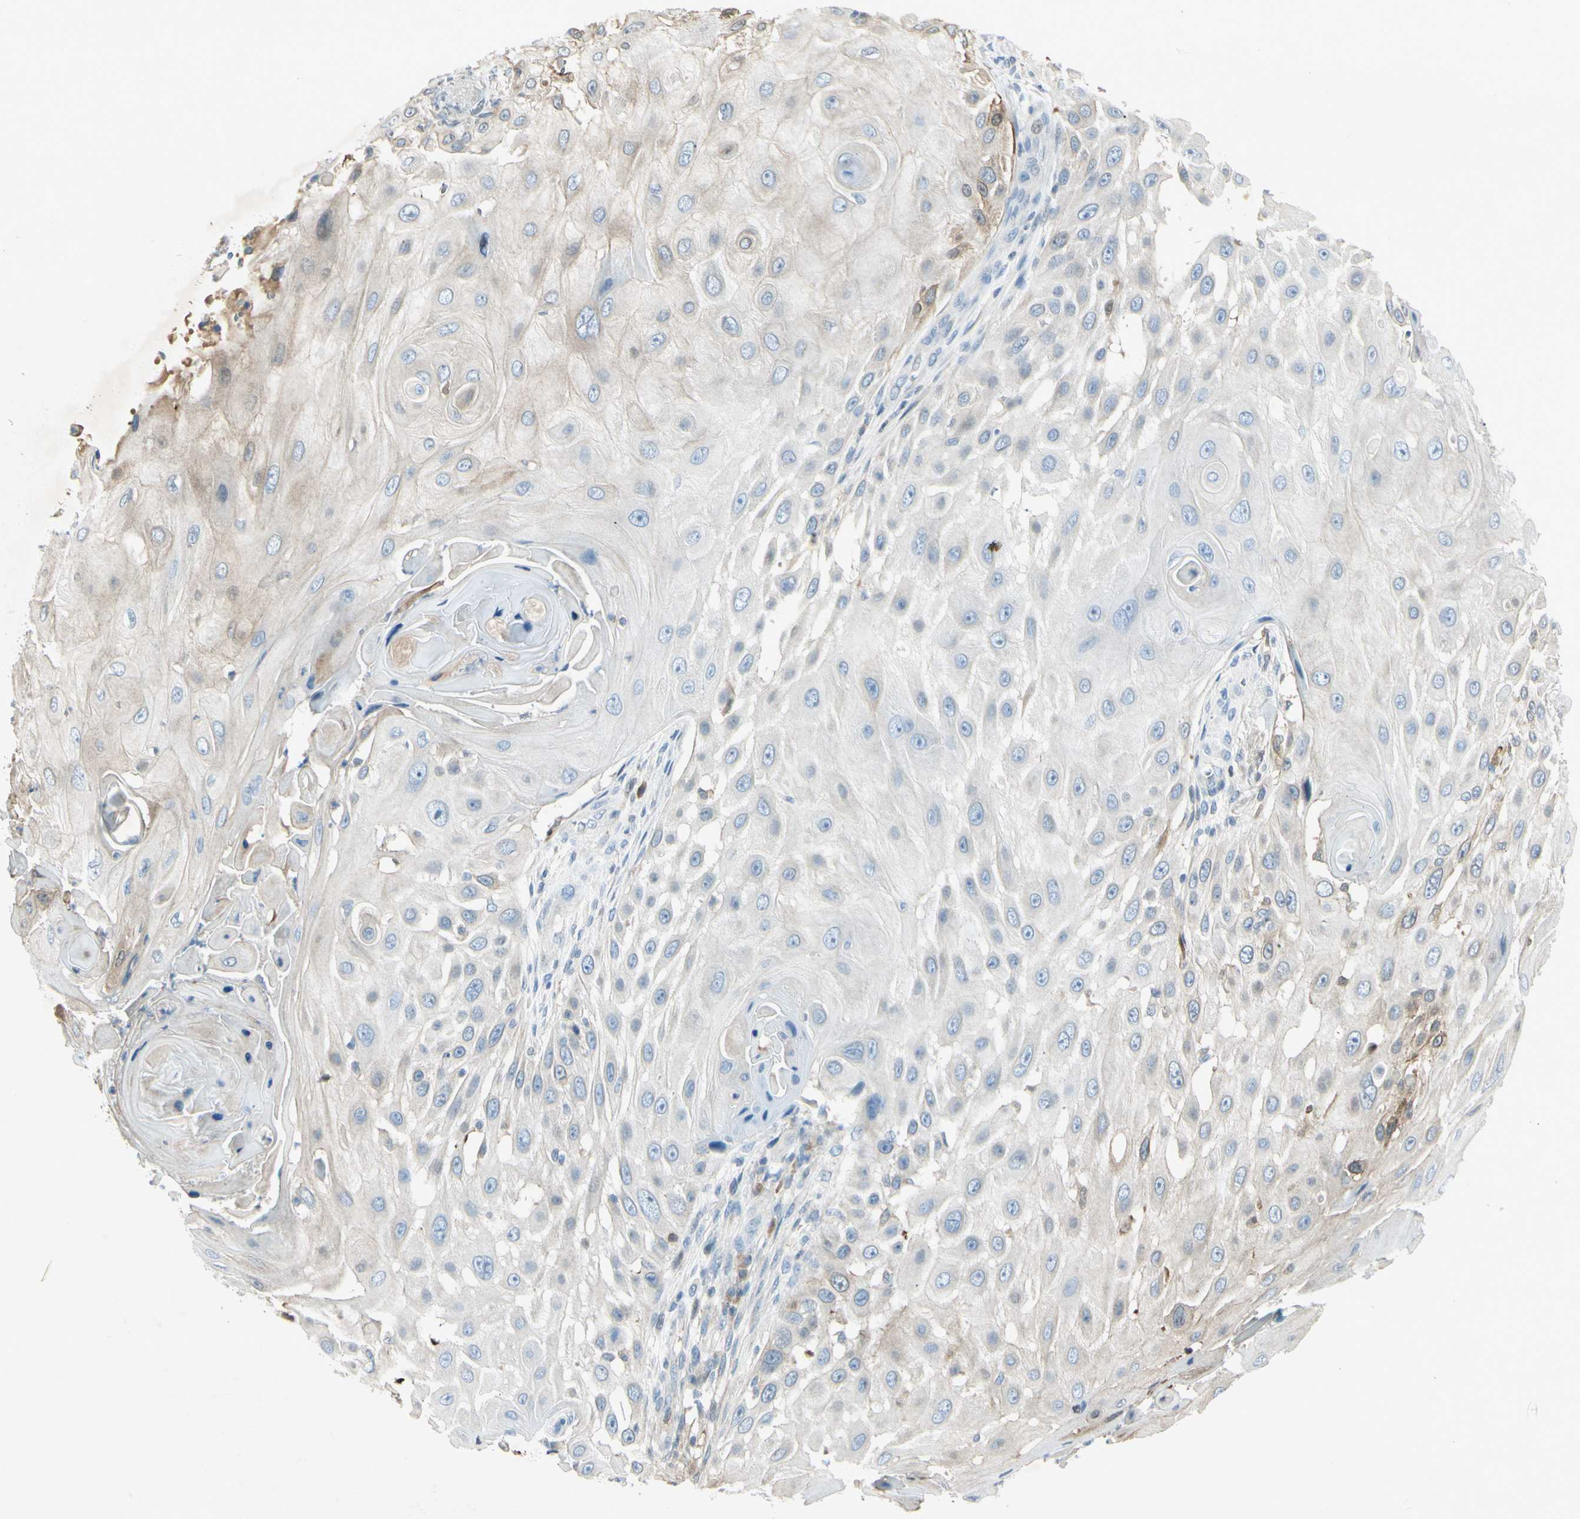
{"staining": {"intensity": "weak", "quantity": "<25%", "location": "cytoplasmic/membranous"}, "tissue": "skin cancer", "cell_type": "Tumor cells", "image_type": "cancer", "snomed": [{"axis": "morphology", "description": "Squamous cell carcinoma, NOS"}, {"axis": "topography", "description": "Skin"}], "caption": "Tumor cells show no significant positivity in squamous cell carcinoma (skin). Nuclei are stained in blue.", "gene": "C1orf159", "patient": {"sex": "female", "age": 44}}